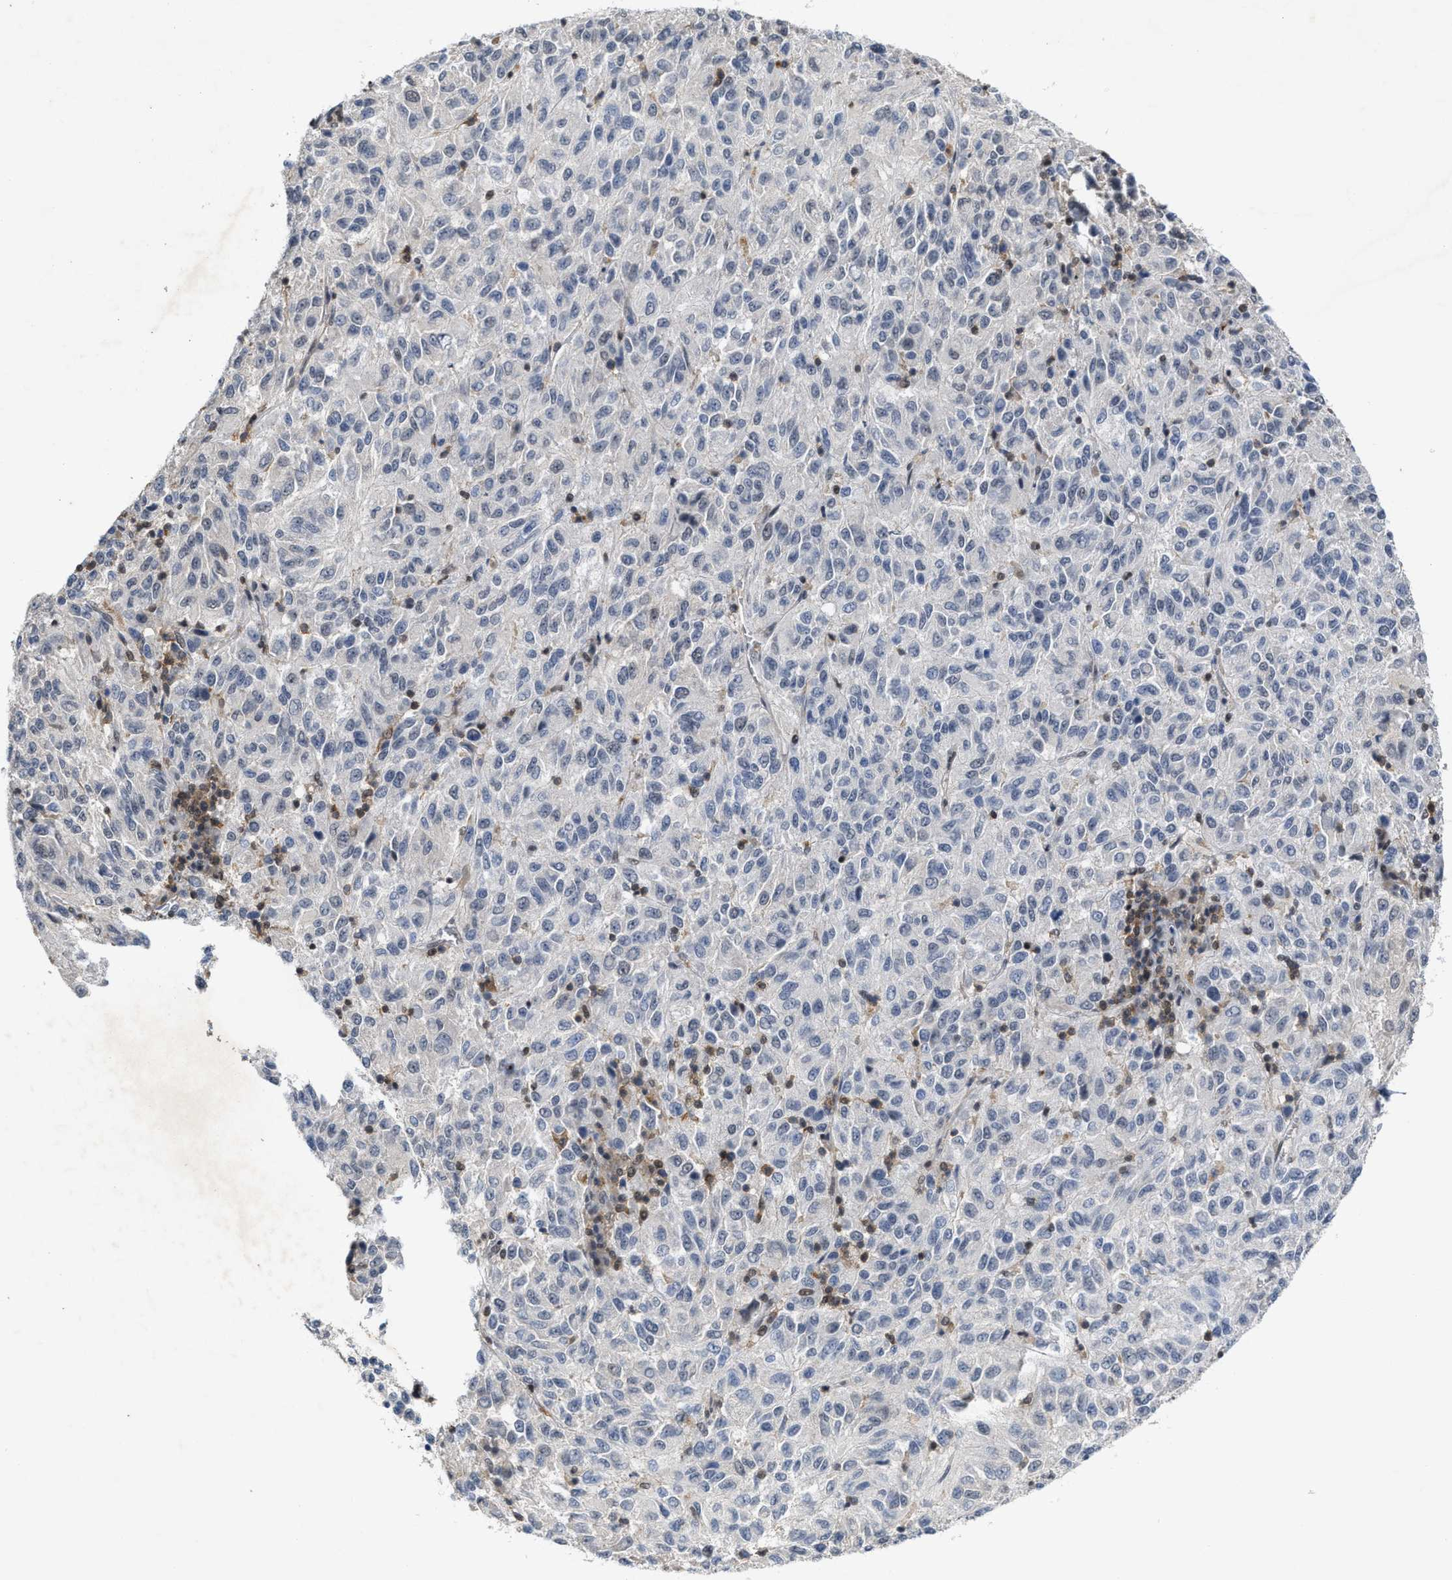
{"staining": {"intensity": "negative", "quantity": "none", "location": "none"}, "tissue": "melanoma", "cell_type": "Tumor cells", "image_type": "cancer", "snomed": [{"axis": "morphology", "description": "Malignant melanoma, Metastatic site"}, {"axis": "topography", "description": "Lung"}], "caption": "IHC histopathology image of malignant melanoma (metastatic site) stained for a protein (brown), which shows no expression in tumor cells.", "gene": "FGD3", "patient": {"sex": "male", "age": 64}}